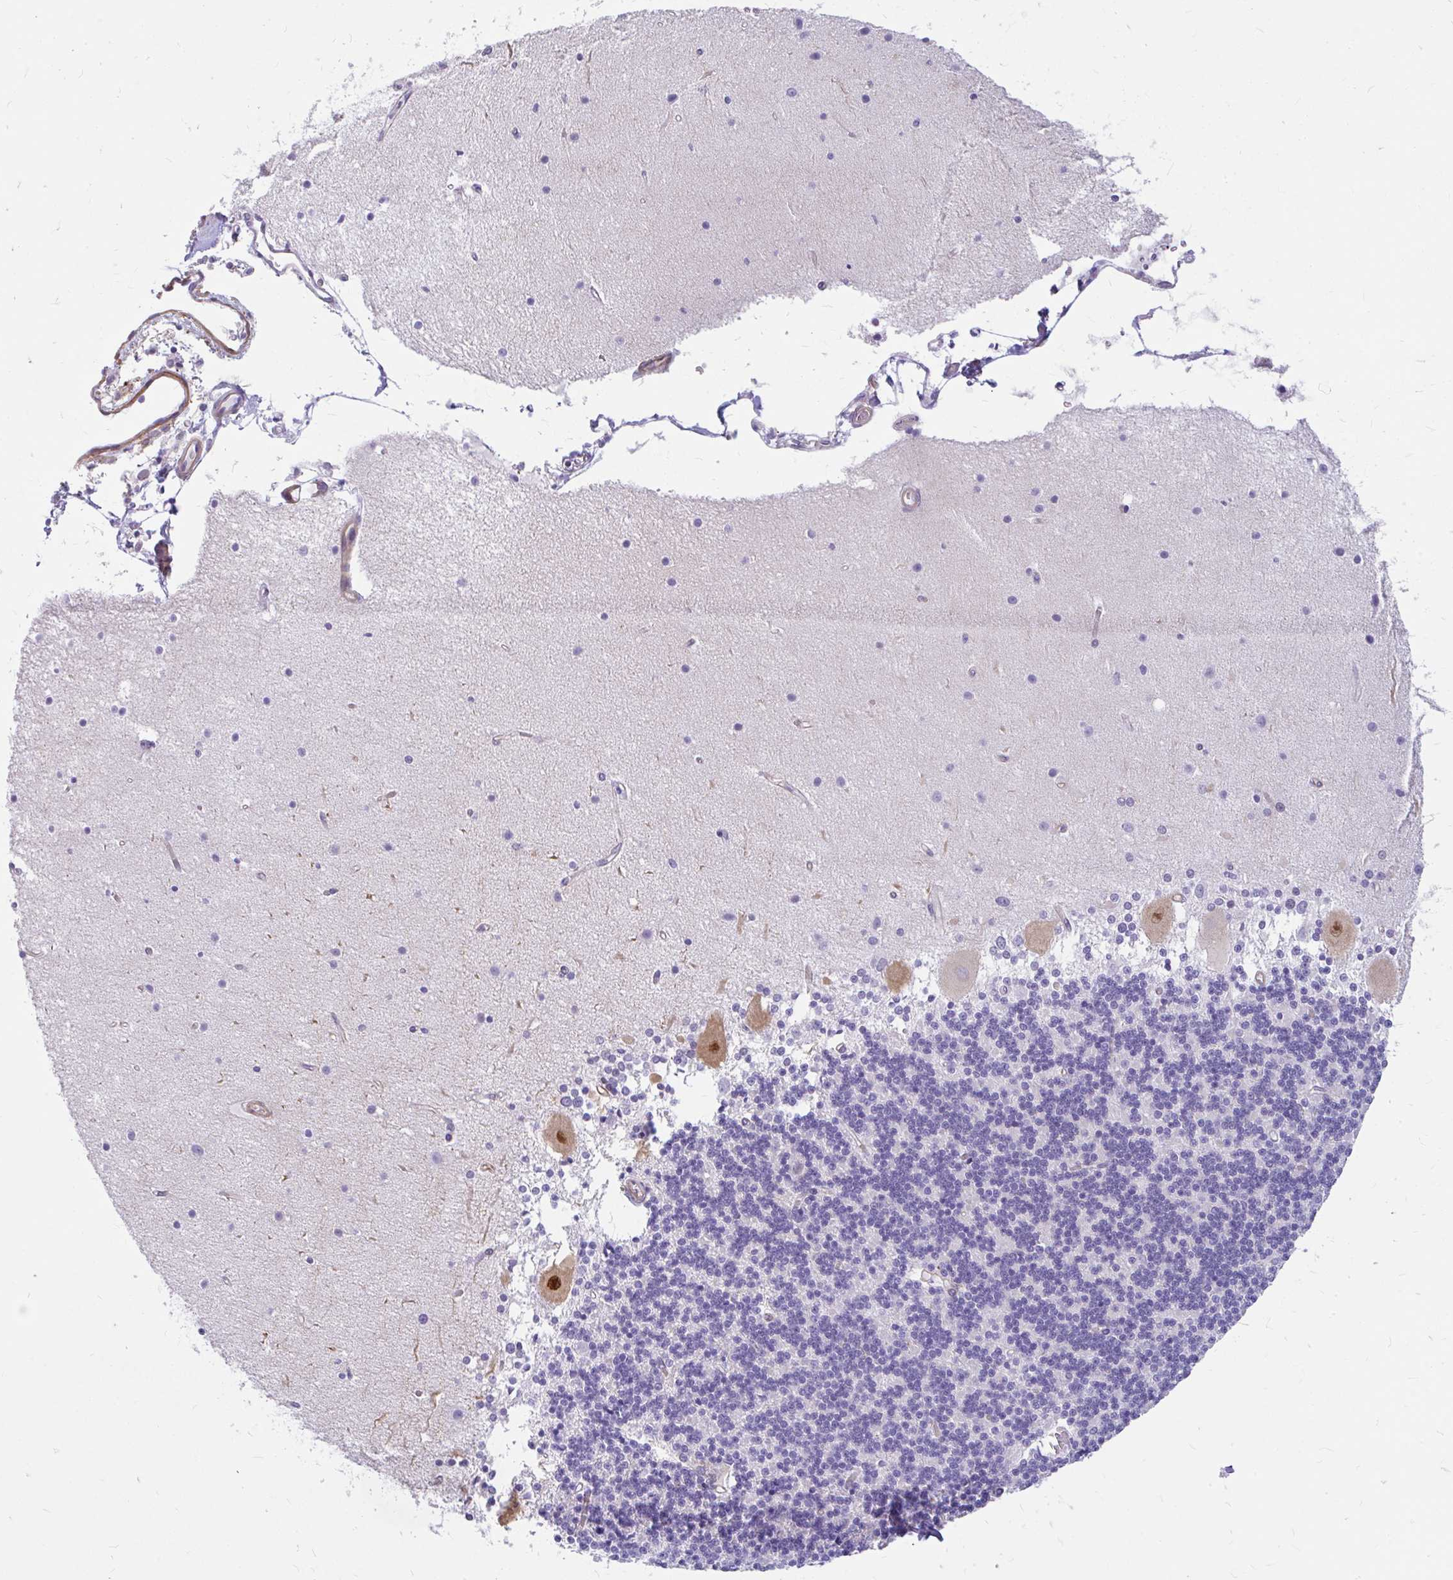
{"staining": {"intensity": "negative", "quantity": "none", "location": "none"}, "tissue": "cerebellum", "cell_type": "Cells in granular layer", "image_type": "normal", "snomed": [{"axis": "morphology", "description": "Normal tissue, NOS"}, {"axis": "topography", "description": "Cerebellum"}], "caption": "DAB immunohistochemical staining of normal human cerebellum reveals no significant staining in cells in granular layer.", "gene": "FAM83C", "patient": {"sex": "female", "age": 54}}